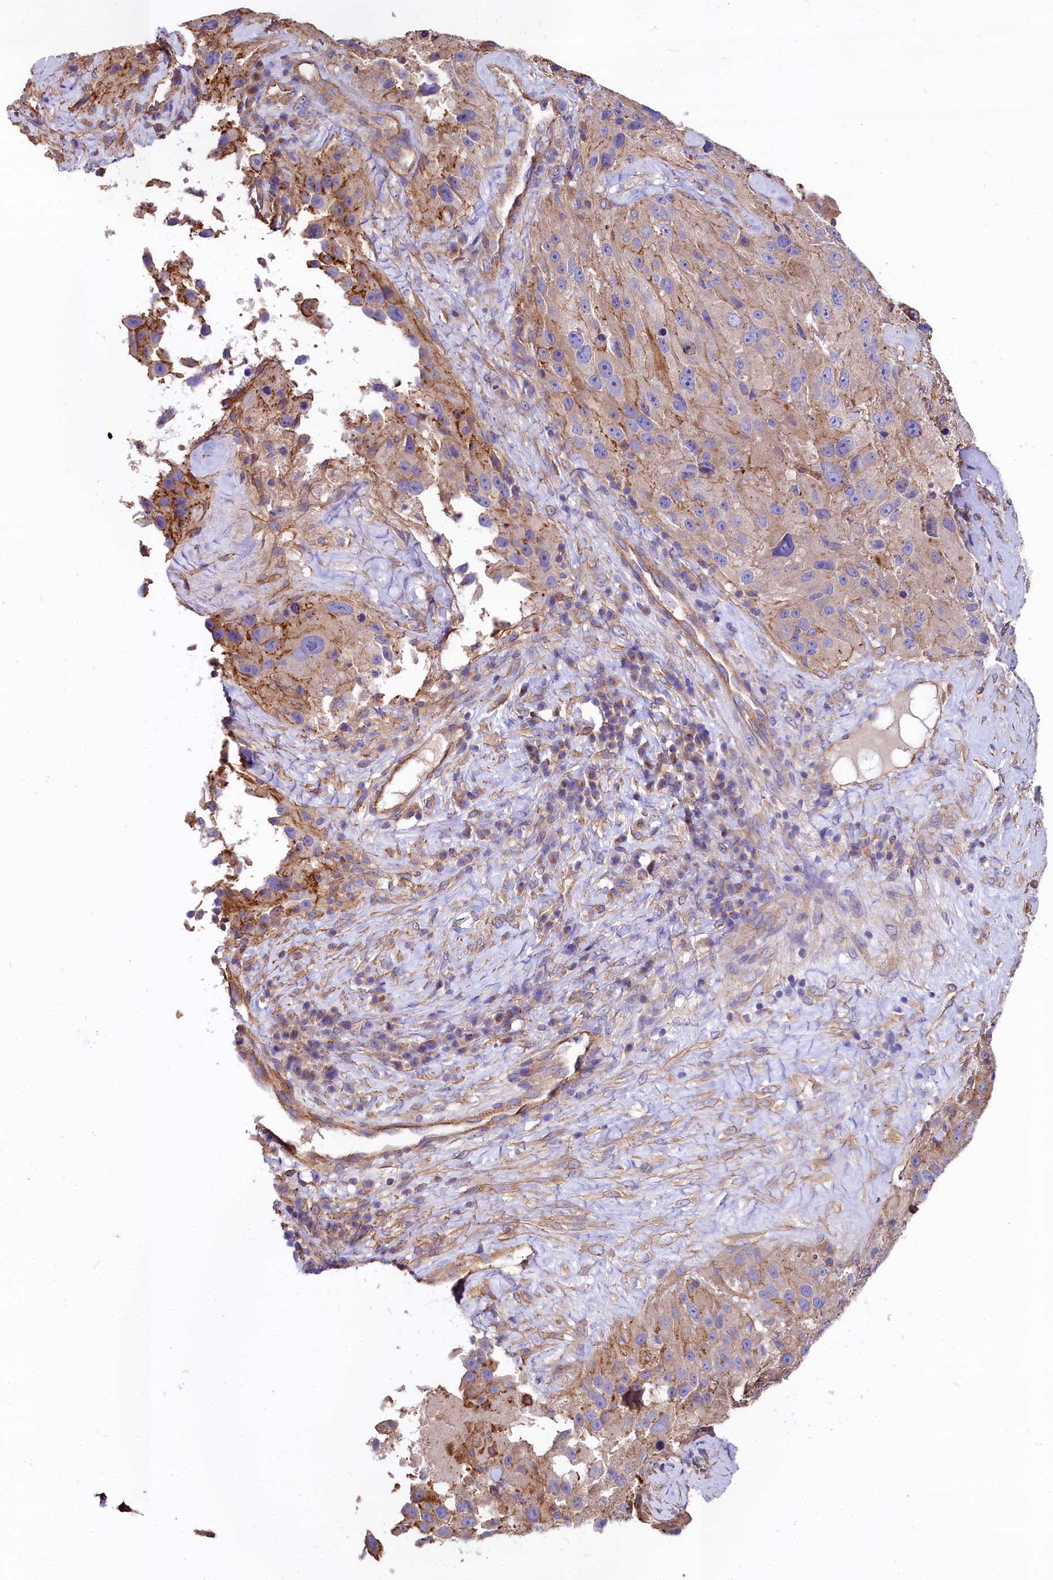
{"staining": {"intensity": "weak", "quantity": "<25%", "location": "cytoplasmic/membranous"}, "tissue": "melanoma", "cell_type": "Tumor cells", "image_type": "cancer", "snomed": [{"axis": "morphology", "description": "Malignant melanoma, Metastatic site"}, {"axis": "topography", "description": "Lymph node"}], "caption": "DAB (3,3'-diaminobenzidine) immunohistochemical staining of human melanoma reveals no significant expression in tumor cells.", "gene": "FCHSD2", "patient": {"sex": "male", "age": 62}}